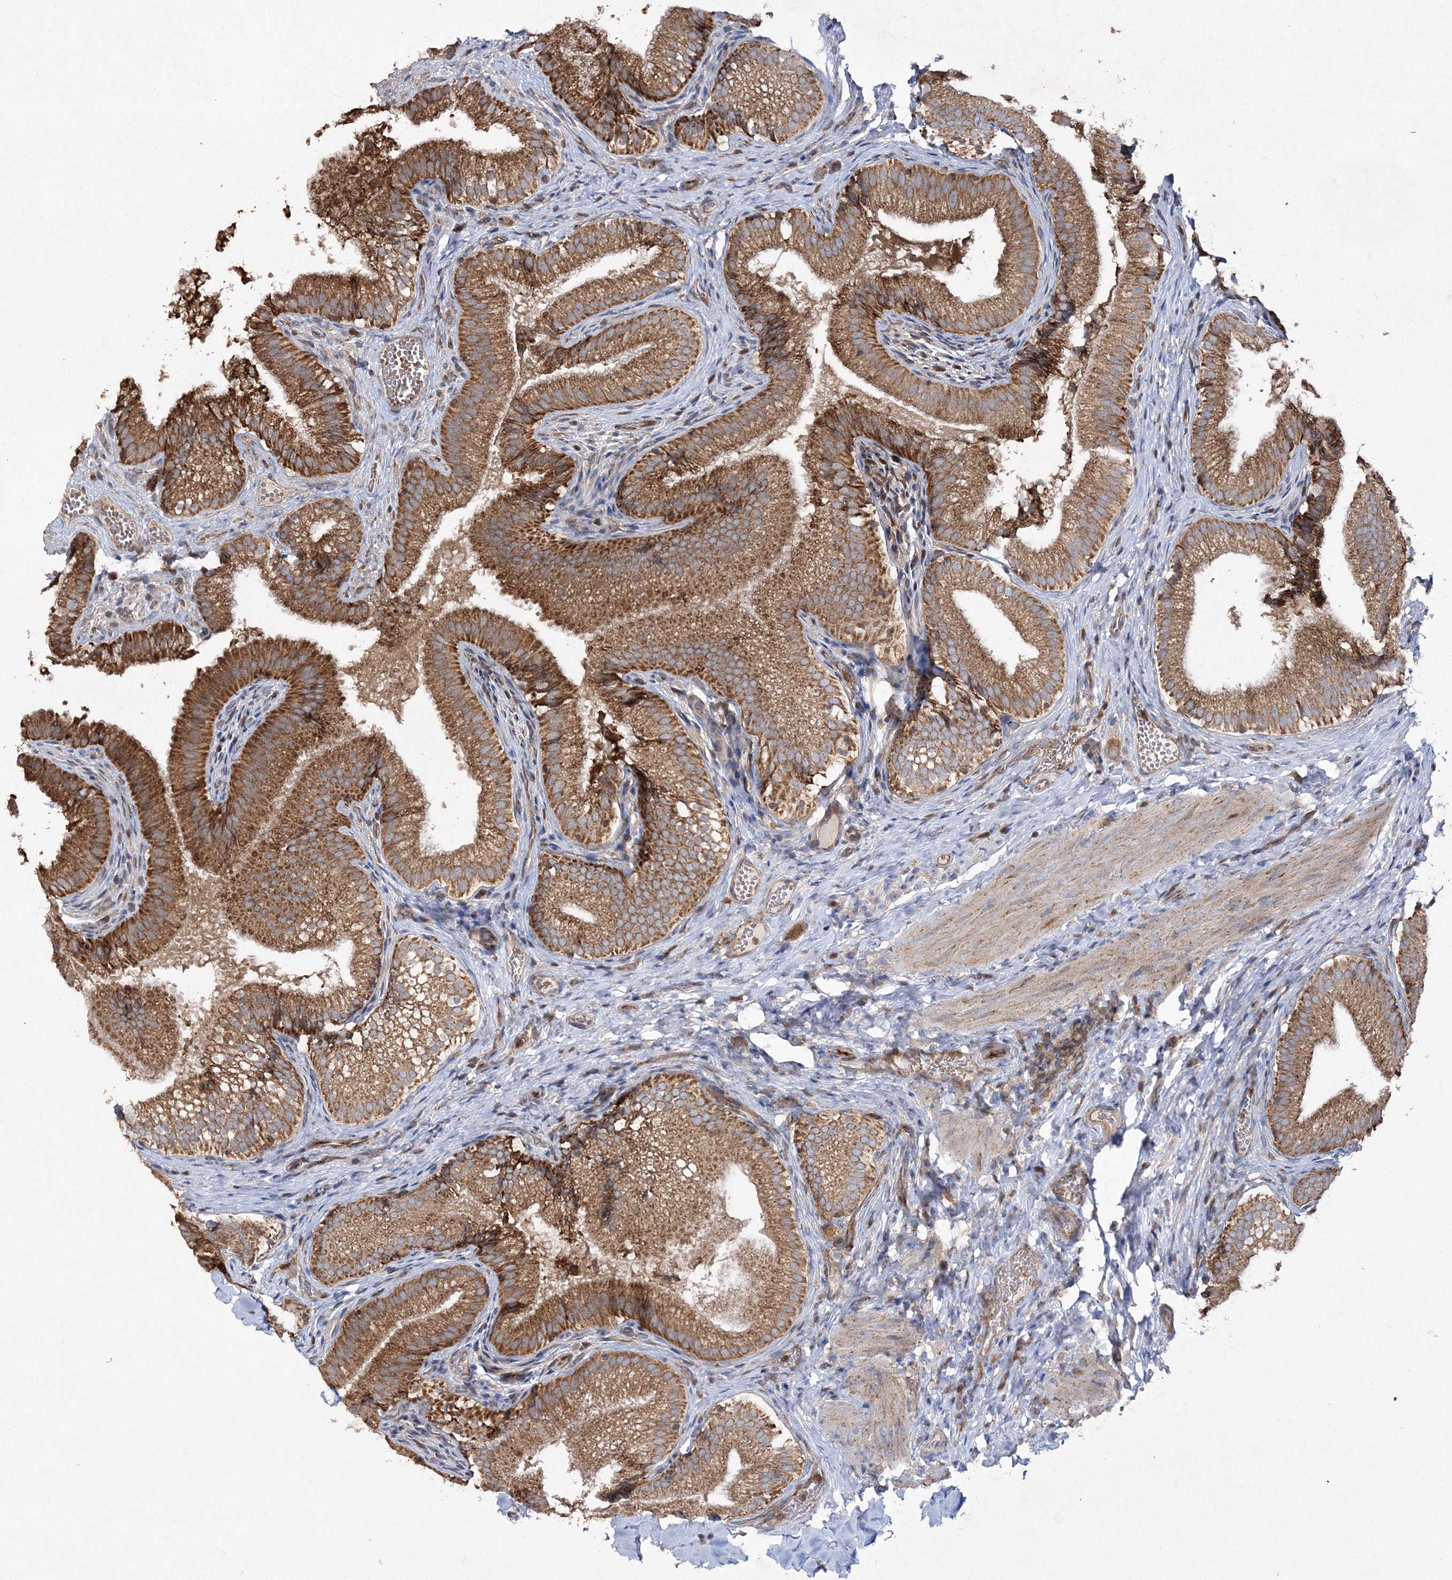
{"staining": {"intensity": "strong", "quantity": ">75%", "location": "cytoplasmic/membranous"}, "tissue": "gallbladder", "cell_type": "Glandular cells", "image_type": "normal", "snomed": [{"axis": "morphology", "description": "Normal tissue, NOS"}, {"axis": "topography", "description": "Gallbladder"}], "caption": "This is an image of immunohistochemistry staining of normal gallbladder, which shows strong expression in the cytoplasmic/membranous of glandular cells.", "gene": "DNAJC13", "patient": {"sex": "female", "age": 30}}